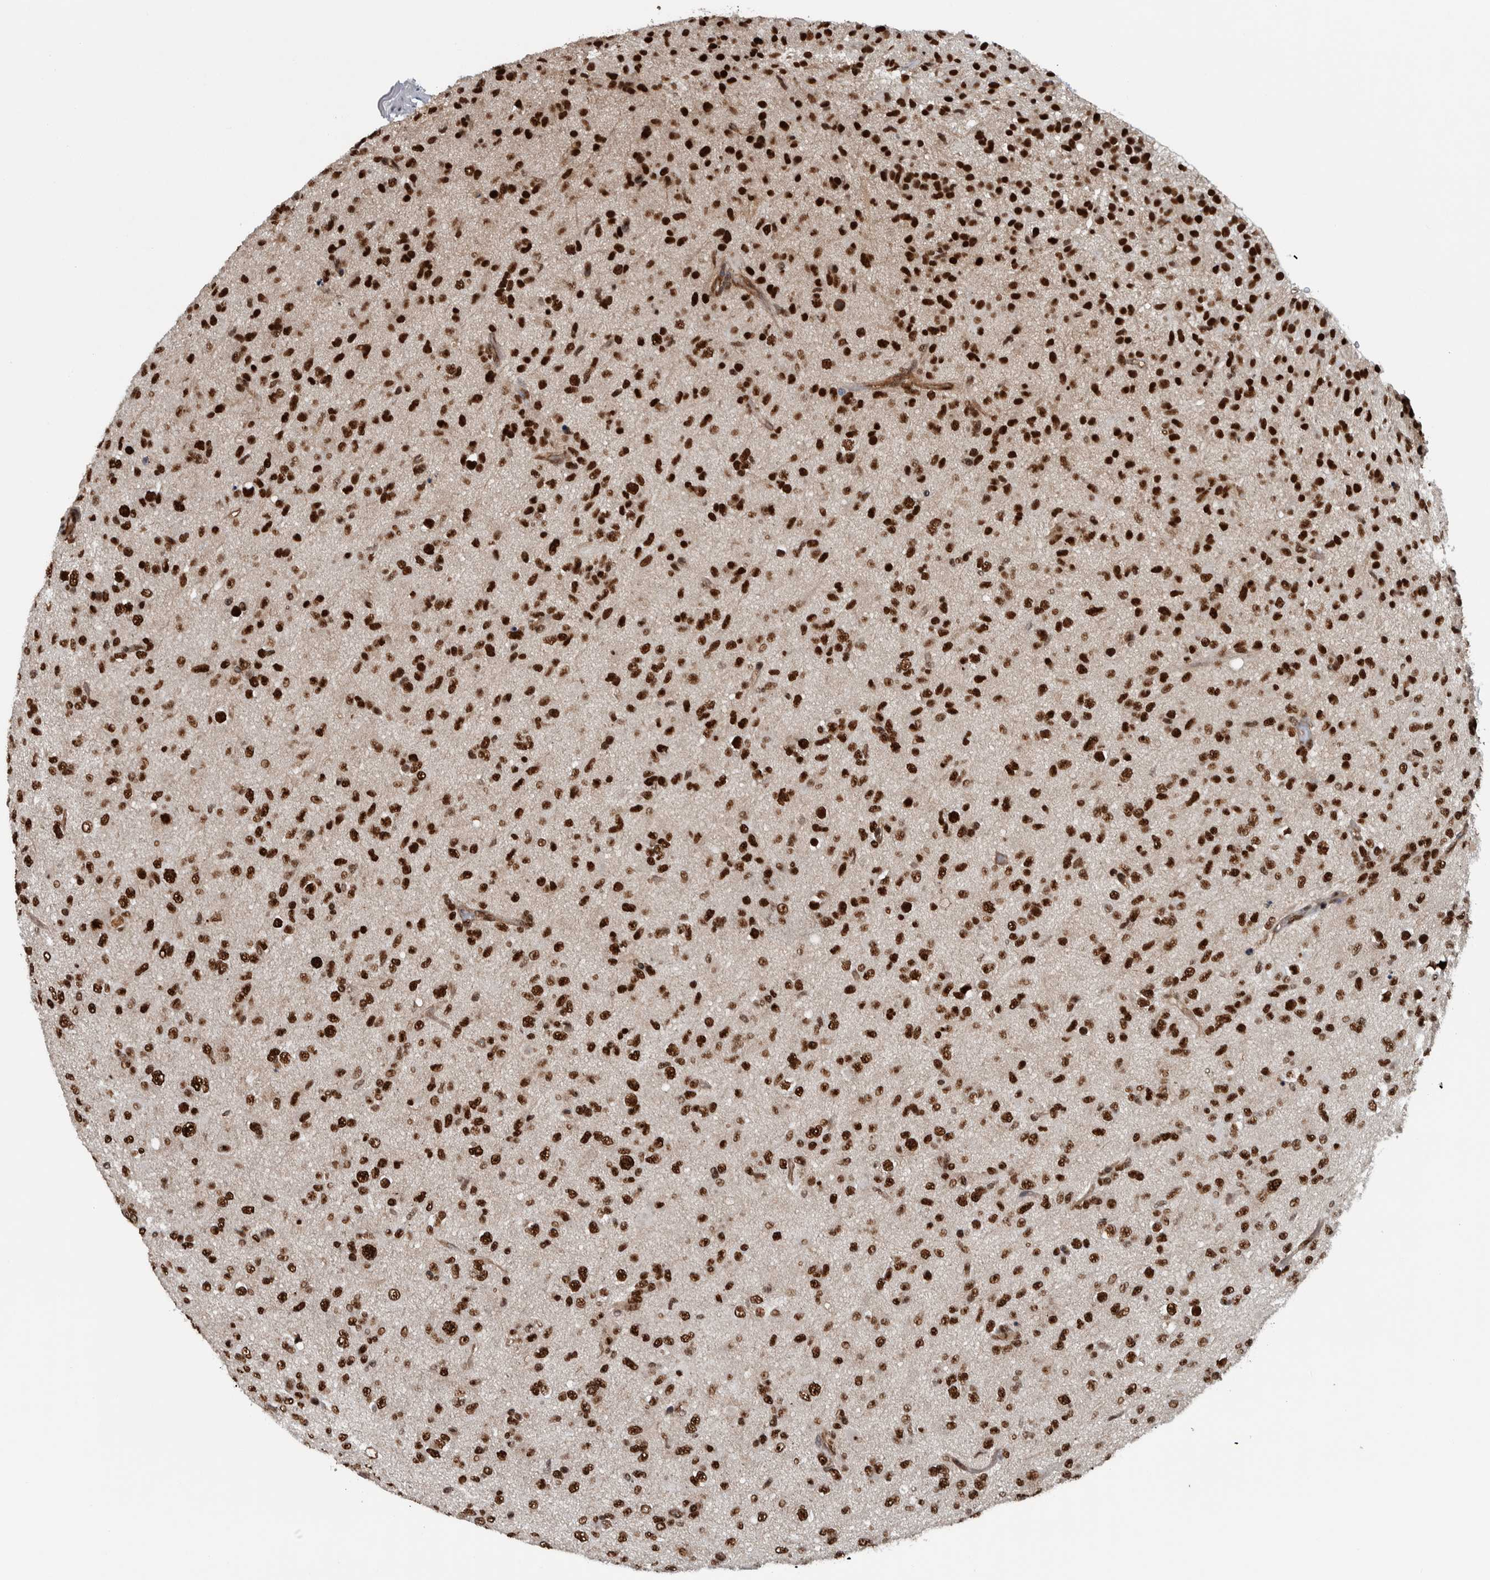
{"staining": {"intensity": "strong", "quantity": ">75%", "location": "nuclear"}, "tissue": "glioma", "cell_type": "Tumor cells", "image_type": "cancer", "snomed": [{"axis": "morphology", "description": "Glioma, malignant, Low grade"}, {"axis": "topography", "description": "Brain"}], "caption": "Immunohistochemical staining of glioma shows strong nuclear protein positivity in about >75% of tumor cells.", "gene": "FAM135B", "patient": {"sex": "male", "age": 65}}